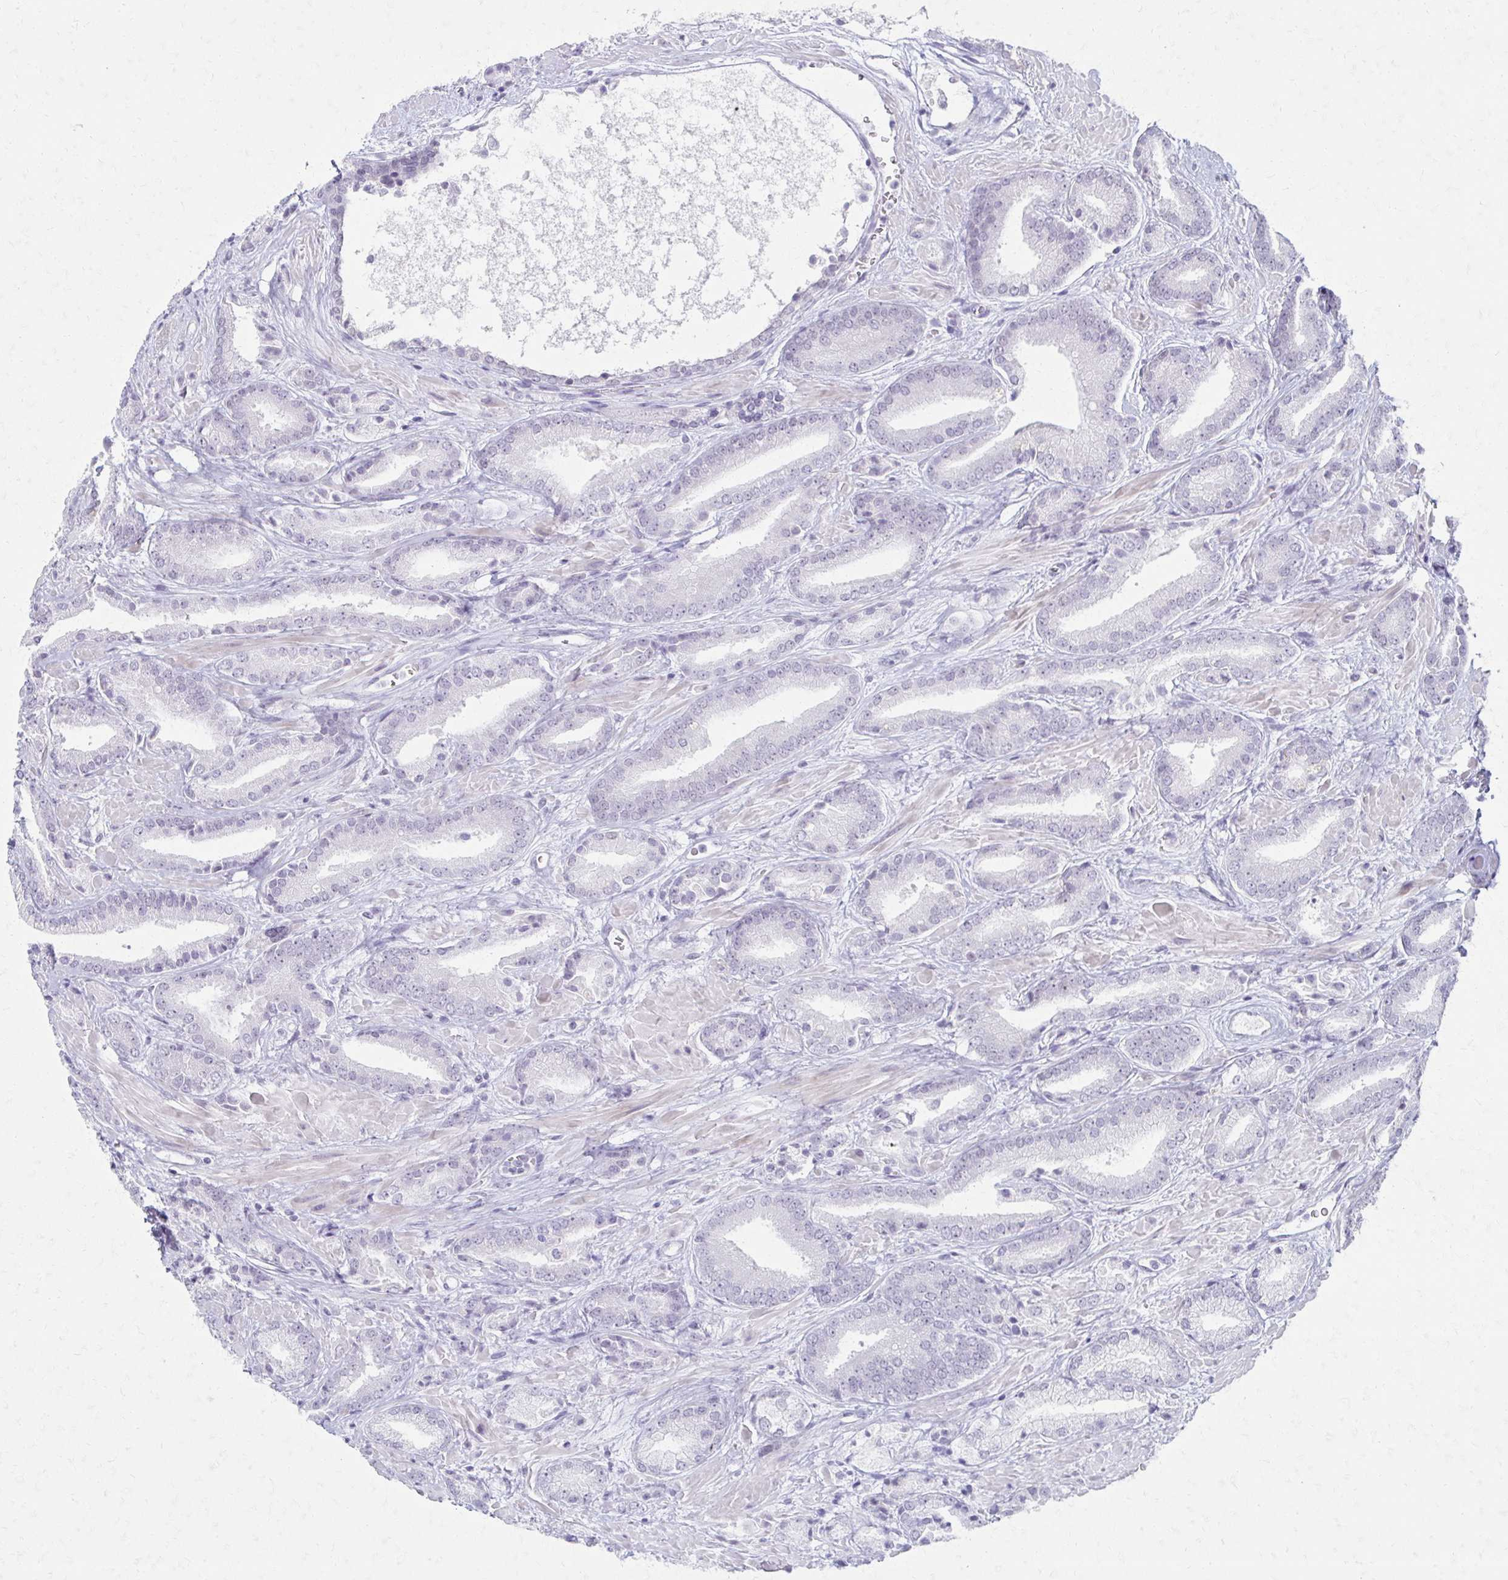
{"staining": {"intensity": "negative", "quantity": "none", "location": "none"}, "tissue": "prostate cancer", "cell_type": "Tumor cells", "image_type": "cancer", "snomed": [{"axis": "morphology", "description": "Adenocarcinoma, High grade"}, {"axis": "topography", "description": "Prostate"}], "caption": "This is an IHC histopathology image of prostate cancer (high-grade adenocarcinoma). There is no expression in tumor cells.", "gene": "MORC4", "patient": {"sex": "male", "age": 56}}